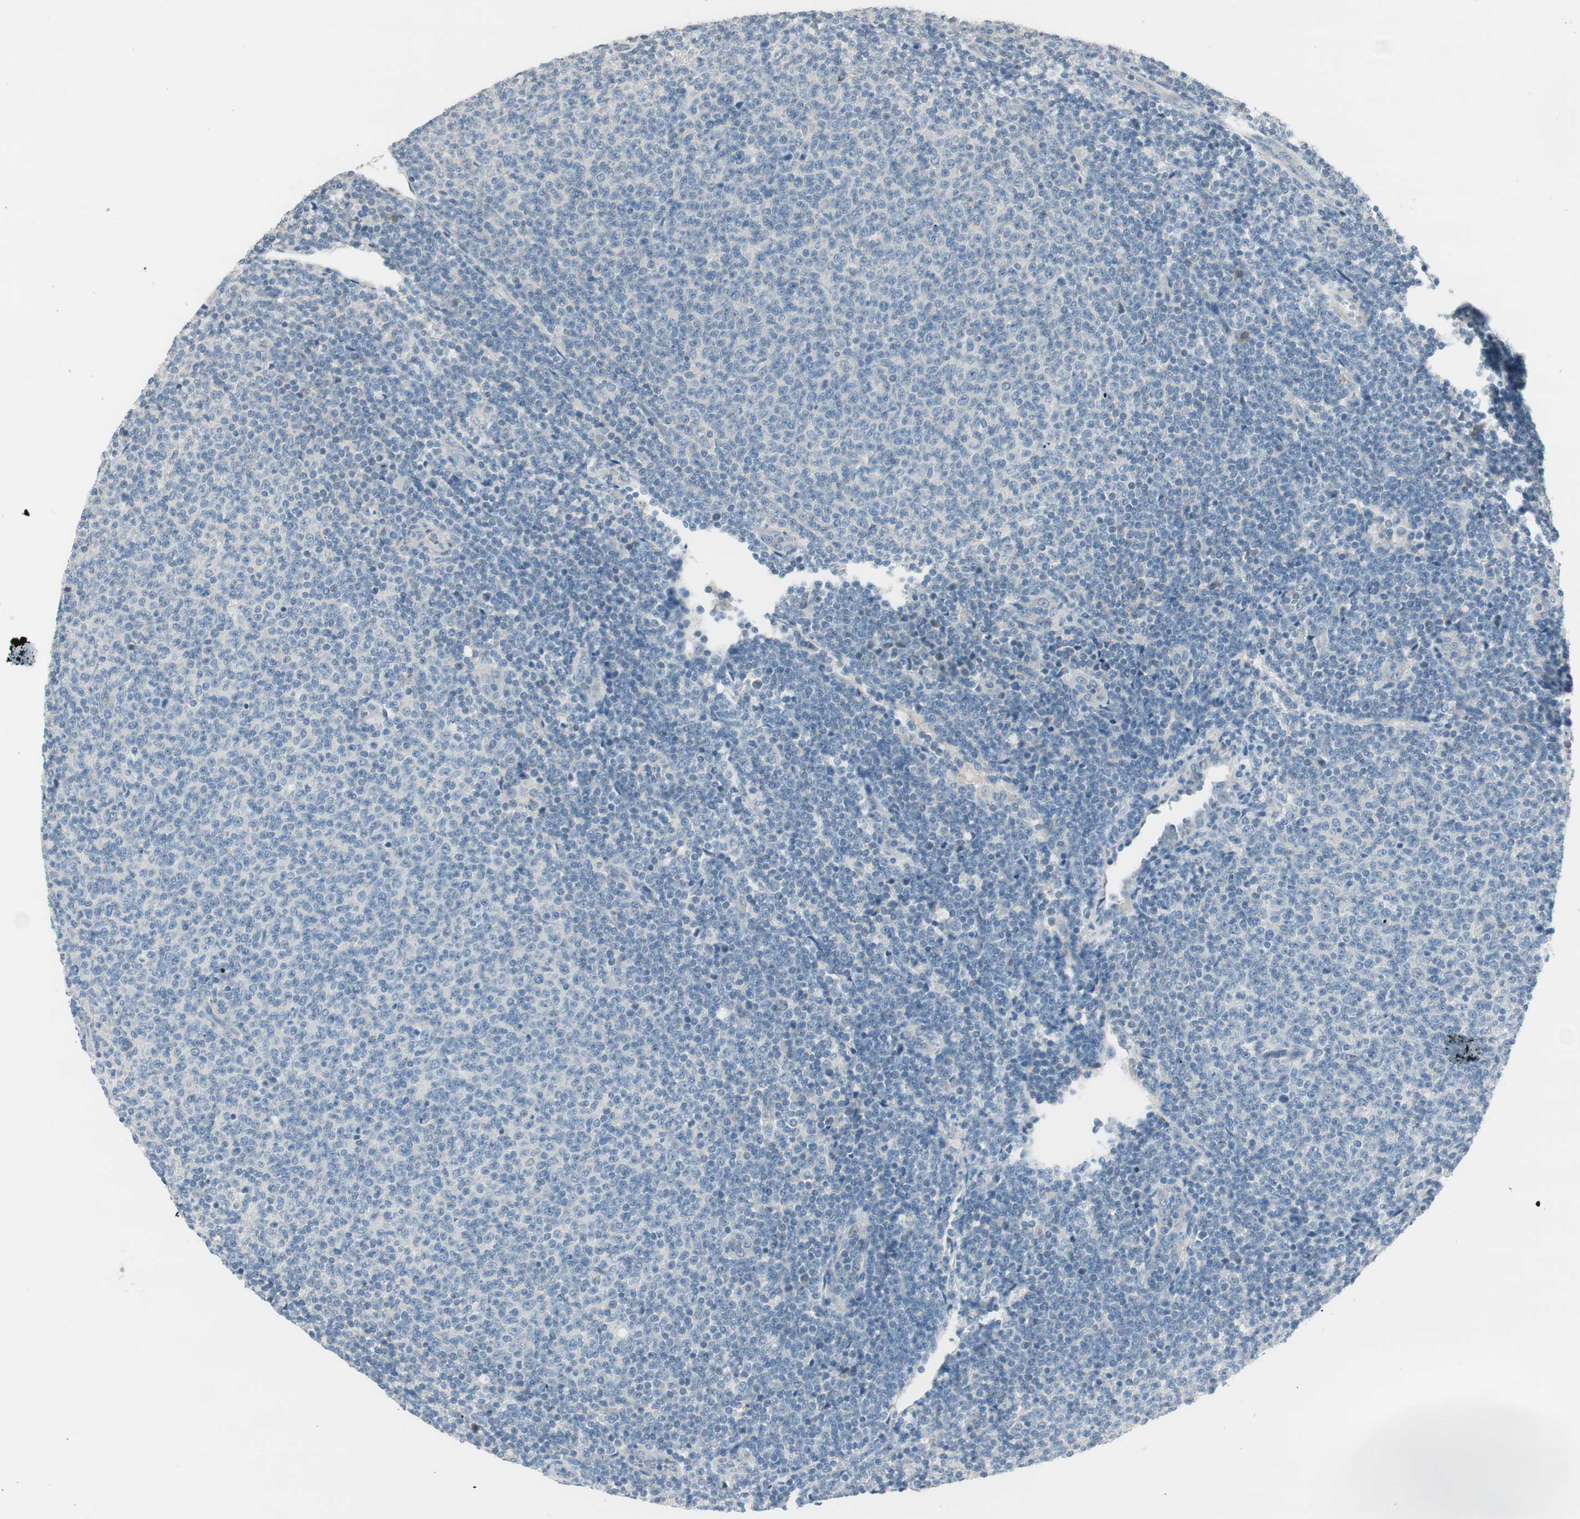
{"staining": {"intensity": "negative", "quantity": "none", "location": "none"}, "tissue": "lymphoma", "cell_type": "Tumor cells", "image_type": "cancer", "snomed": [{"axis": "morphology", "description": "Malignant lymphoma, non-Hodgkin's type, Low grade"}, {"axis": "topography", "description": "Lymph node"}], "caption": "High magnification brightfield microscopy of low-grade malignant lymphoma, non-Hodgkin's type stained with DAB (3,3'-diaminobenzidine) (brown) and counterstained with hematoxylin (blue): tumor cells show no significant positivity.", "gene": "EVA1A", "patient": {"sex": "male", "age": 66}}